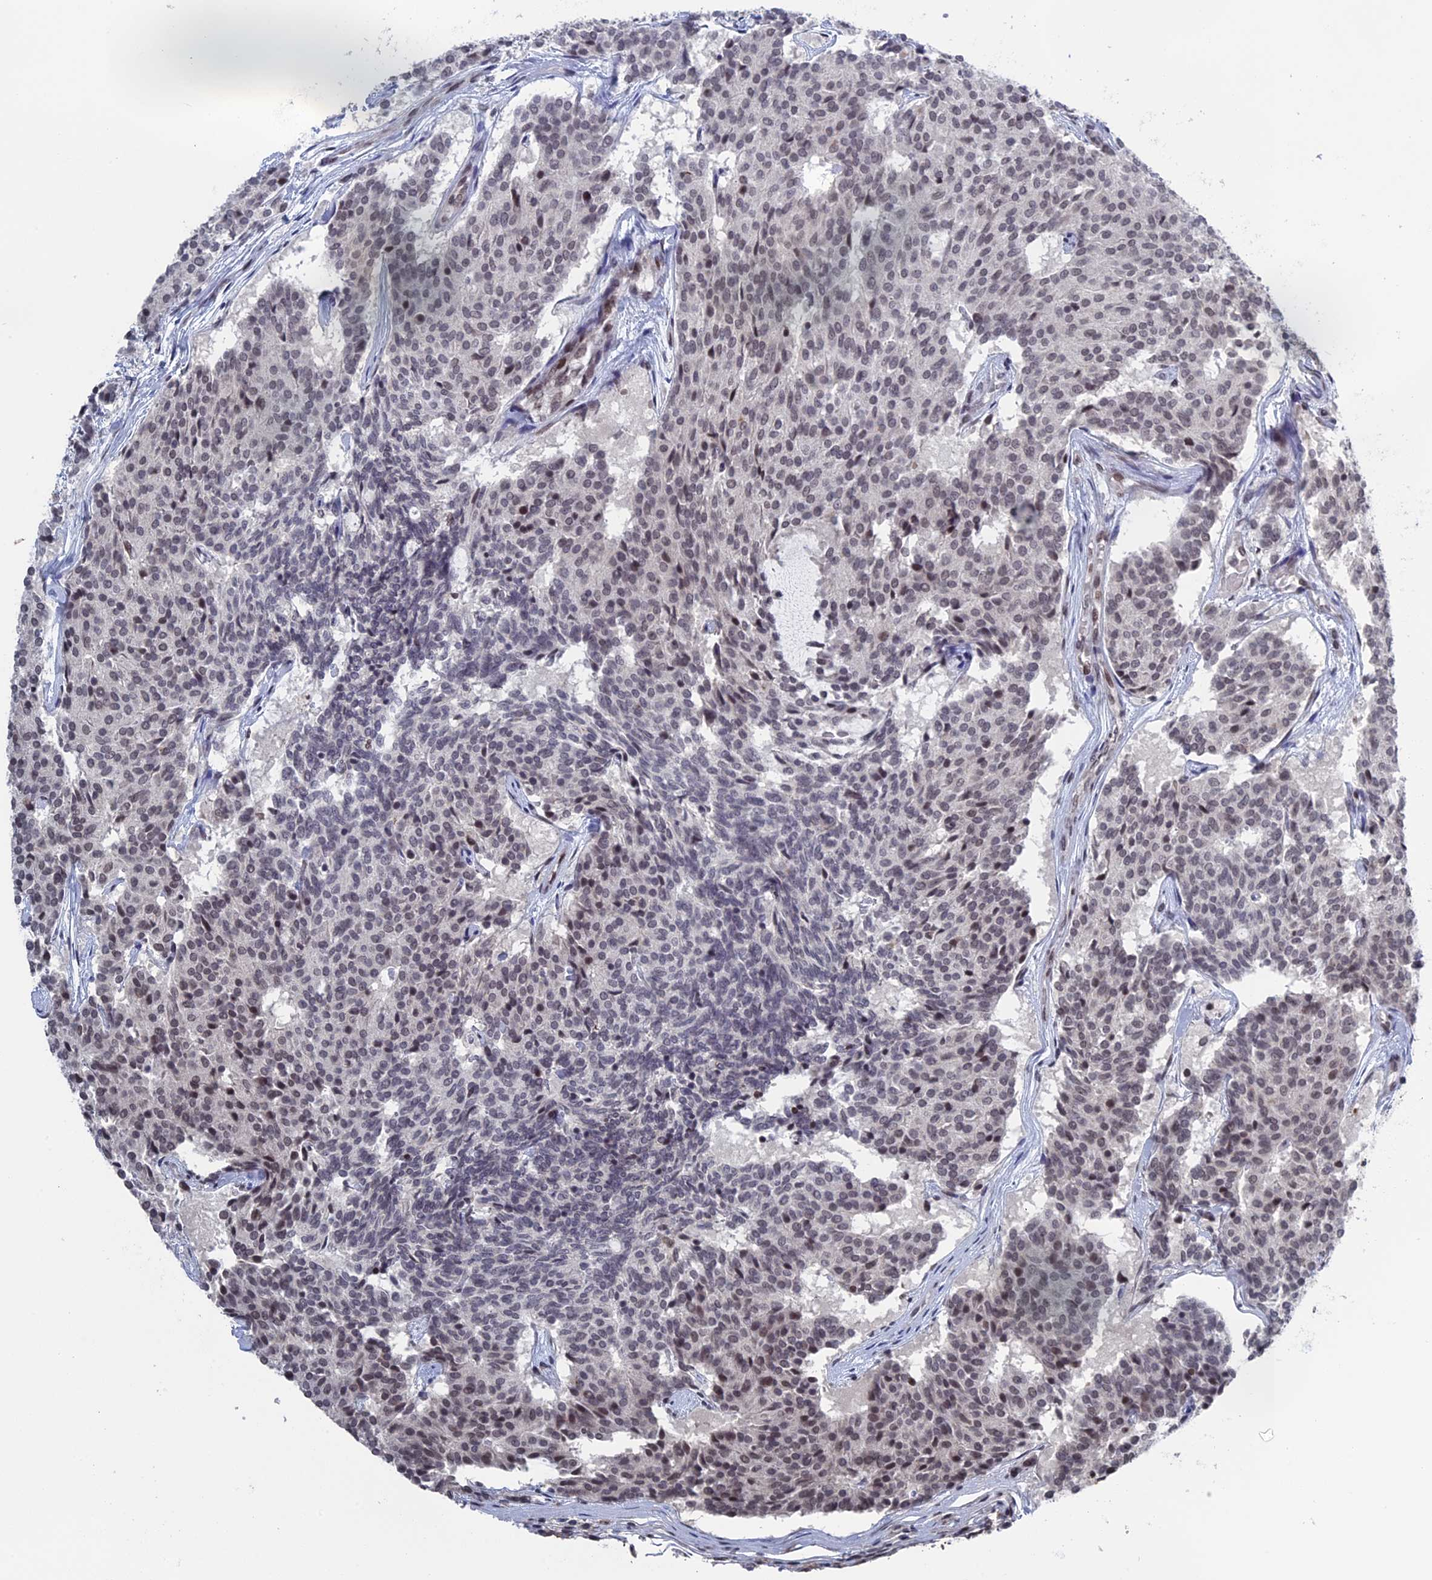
{"staining": {"intensity": "weak", "quantity": "<25%", "location": "nuclear"}, "tissue": "carcinoid", "cell_type": "Tumor cells", "image_type": "cancer", "snomed": [{"axis": "morphology", "description": "Carcinoid, malignant, NOS"}, {"axis": "topography", "description": "Pancreas"}], "caption": "Immunohistochemistry (IHC) micrograph of neoplastic tissue: human malignant carcinoid stained with DAB (3,3'-diaminobenzidine) shows no significant protein staining in tumor cells. (DAB (3,3'-diaminobenzidine) IHC visualized using brightfield microscopy, high magnification).", "gene": "NR2C2AP", "patient": {"sex": "female", "age": 54}}